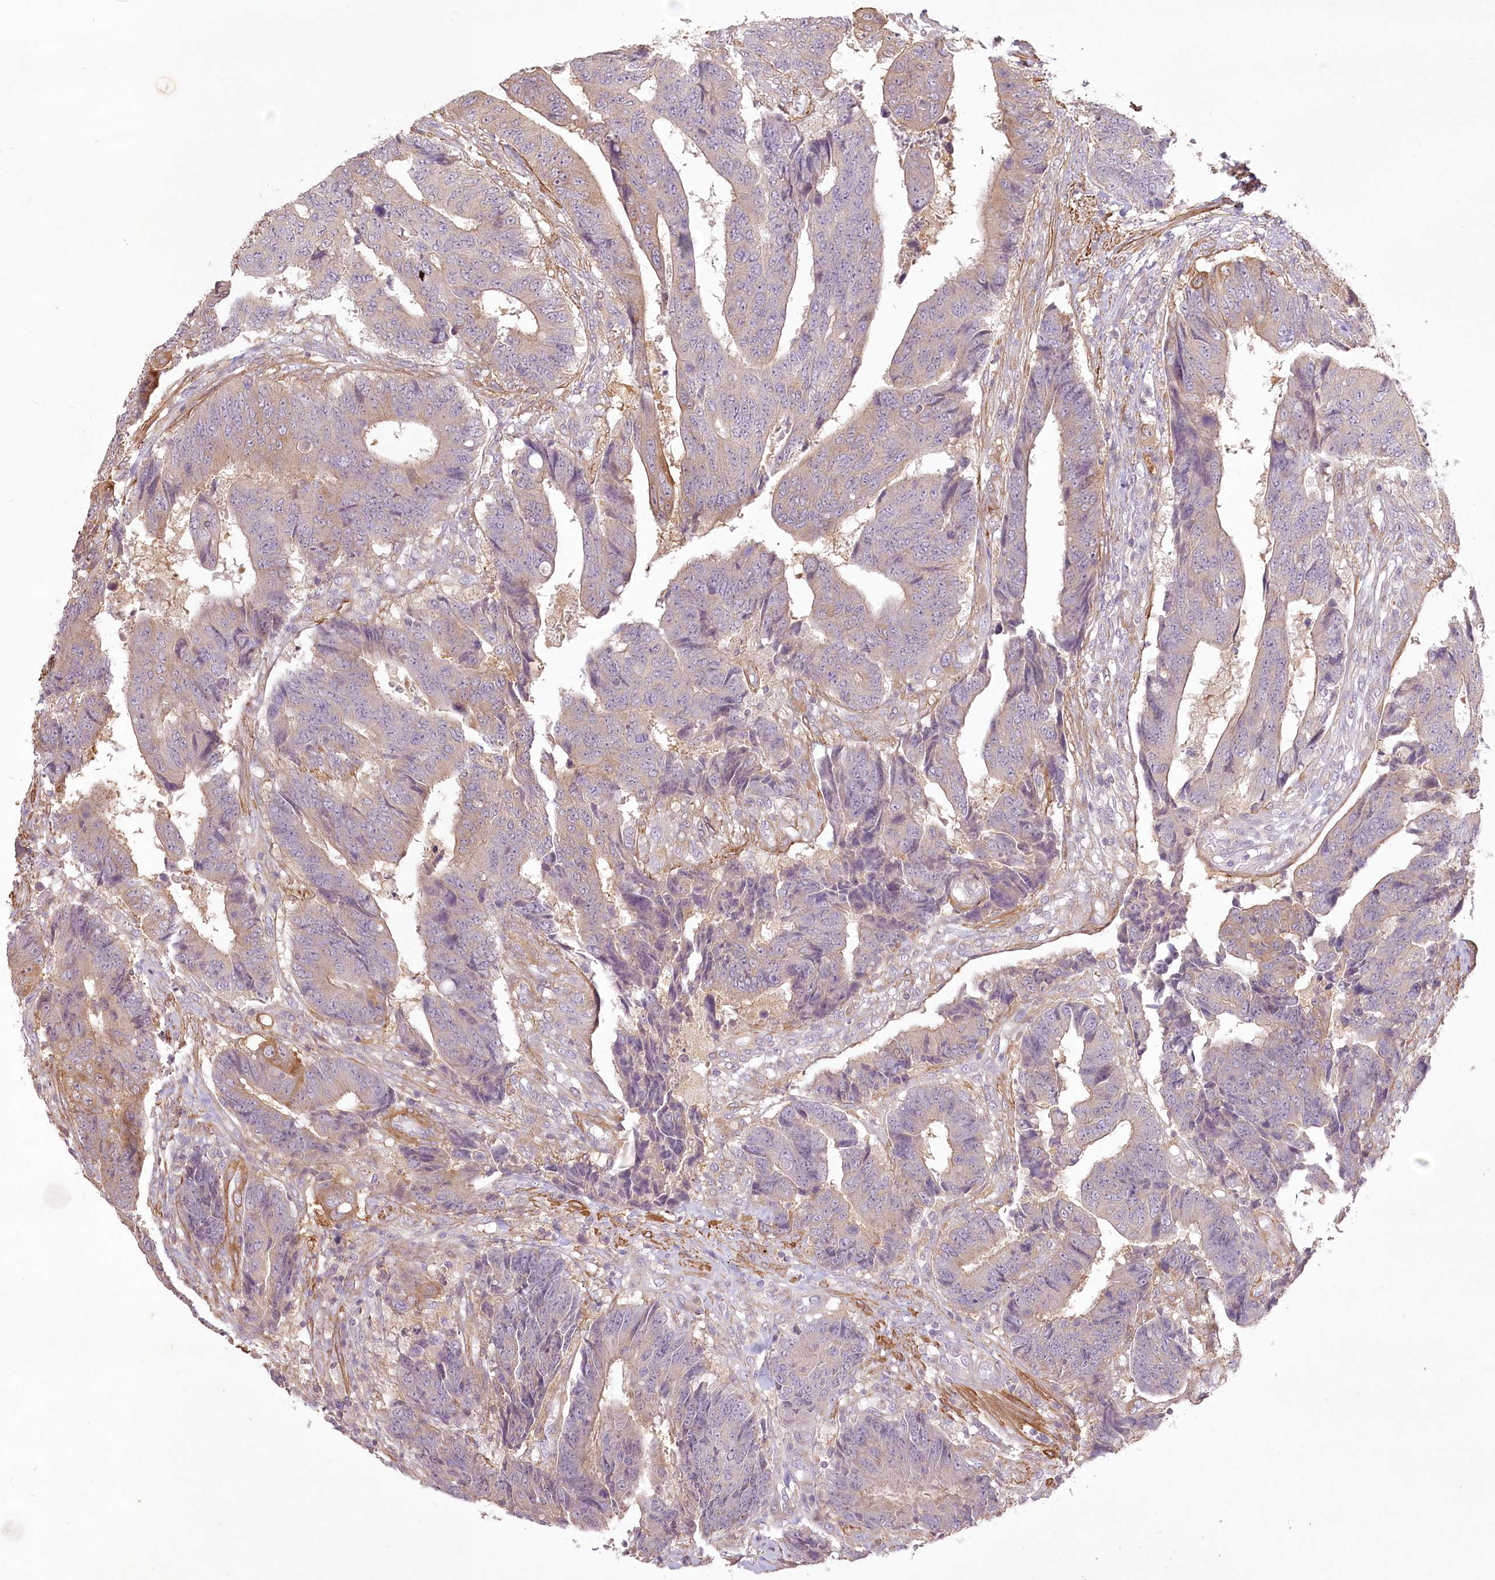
{"staining": {"intensity": "weak", "quantity": "<25%", "location": "cytoplasmic/membranous"}, "tissue": "colorectal cancer", "cell_type": "Tumor cells", "image_type": "cancer", "snomed": [{"axis": "morphology", "description": "Adenocarcinoma, NOS"}, {"axis": "topography", "description": "Rectum"}], "caption": "Histopathology image shows no protein positivity in tumor cells of adenocarcinoma (colorectal) tissue. (DAB immunohistochemistry (IHC), high magnification).", "gene": "INPP4B", "patient": {"sex": "male", "age": 84}}